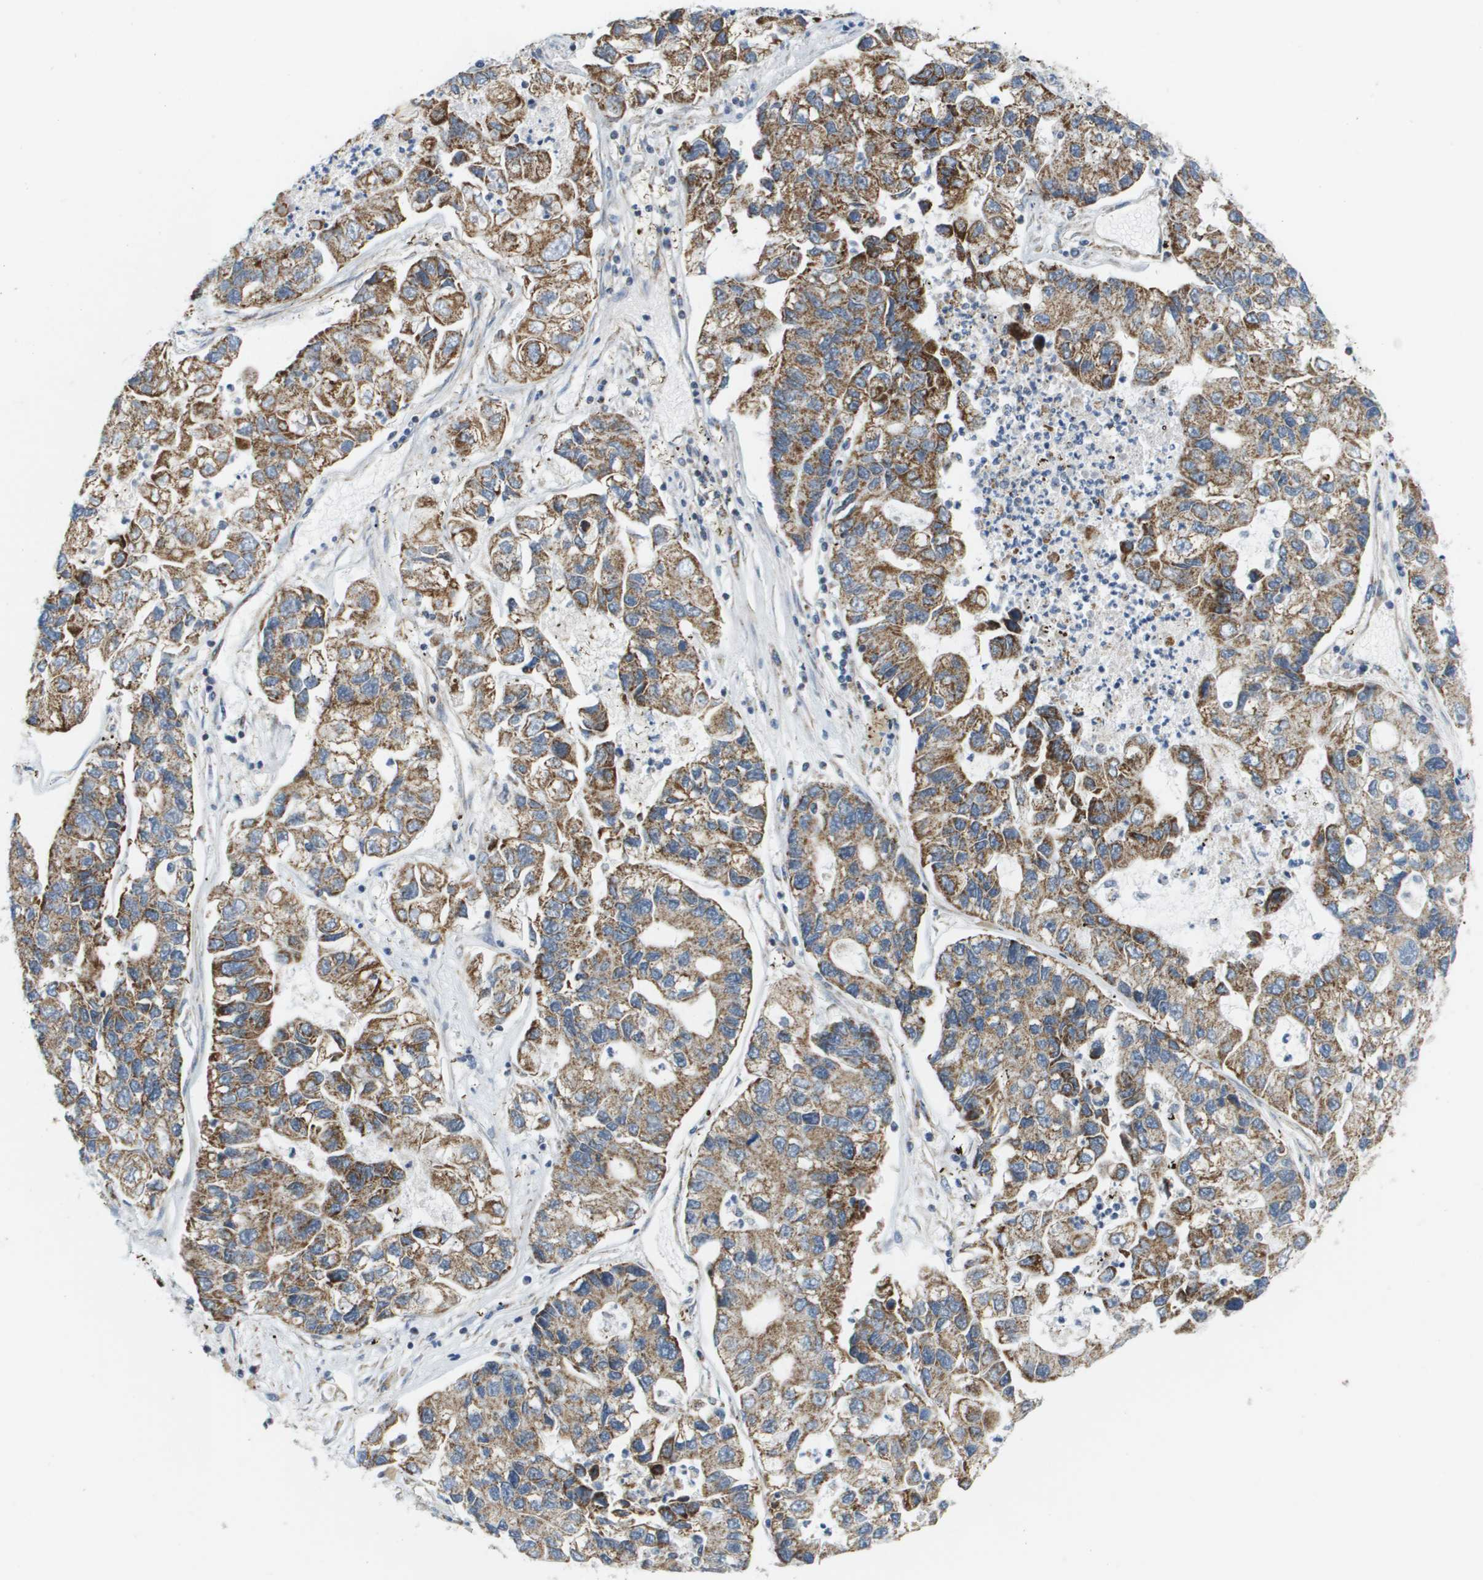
{"staining": {"intensity": "moderate", "quantity": ">75%", "location": "cytoplasmic/membranous"}, "tissue": "lung cancer", "cell_type": "Tumor cells", "image_type": "cancer", "snomed": [{"axis": "morphology", "description": "Adenocarcinoma, NOS"}, {"axis": "topography", "description": "Lung"}], "caption": "Brown immunohistochemical staining in adenocarcinoma (lung) exhibits moderate cytoplasmic/membranous staining in approximately >75% of tumor cells. (brown staining indicates protein expression, while blue staining denotes nuclei).", "gene": "KRT23", "patient": {"sex": "female", "age": 51}}